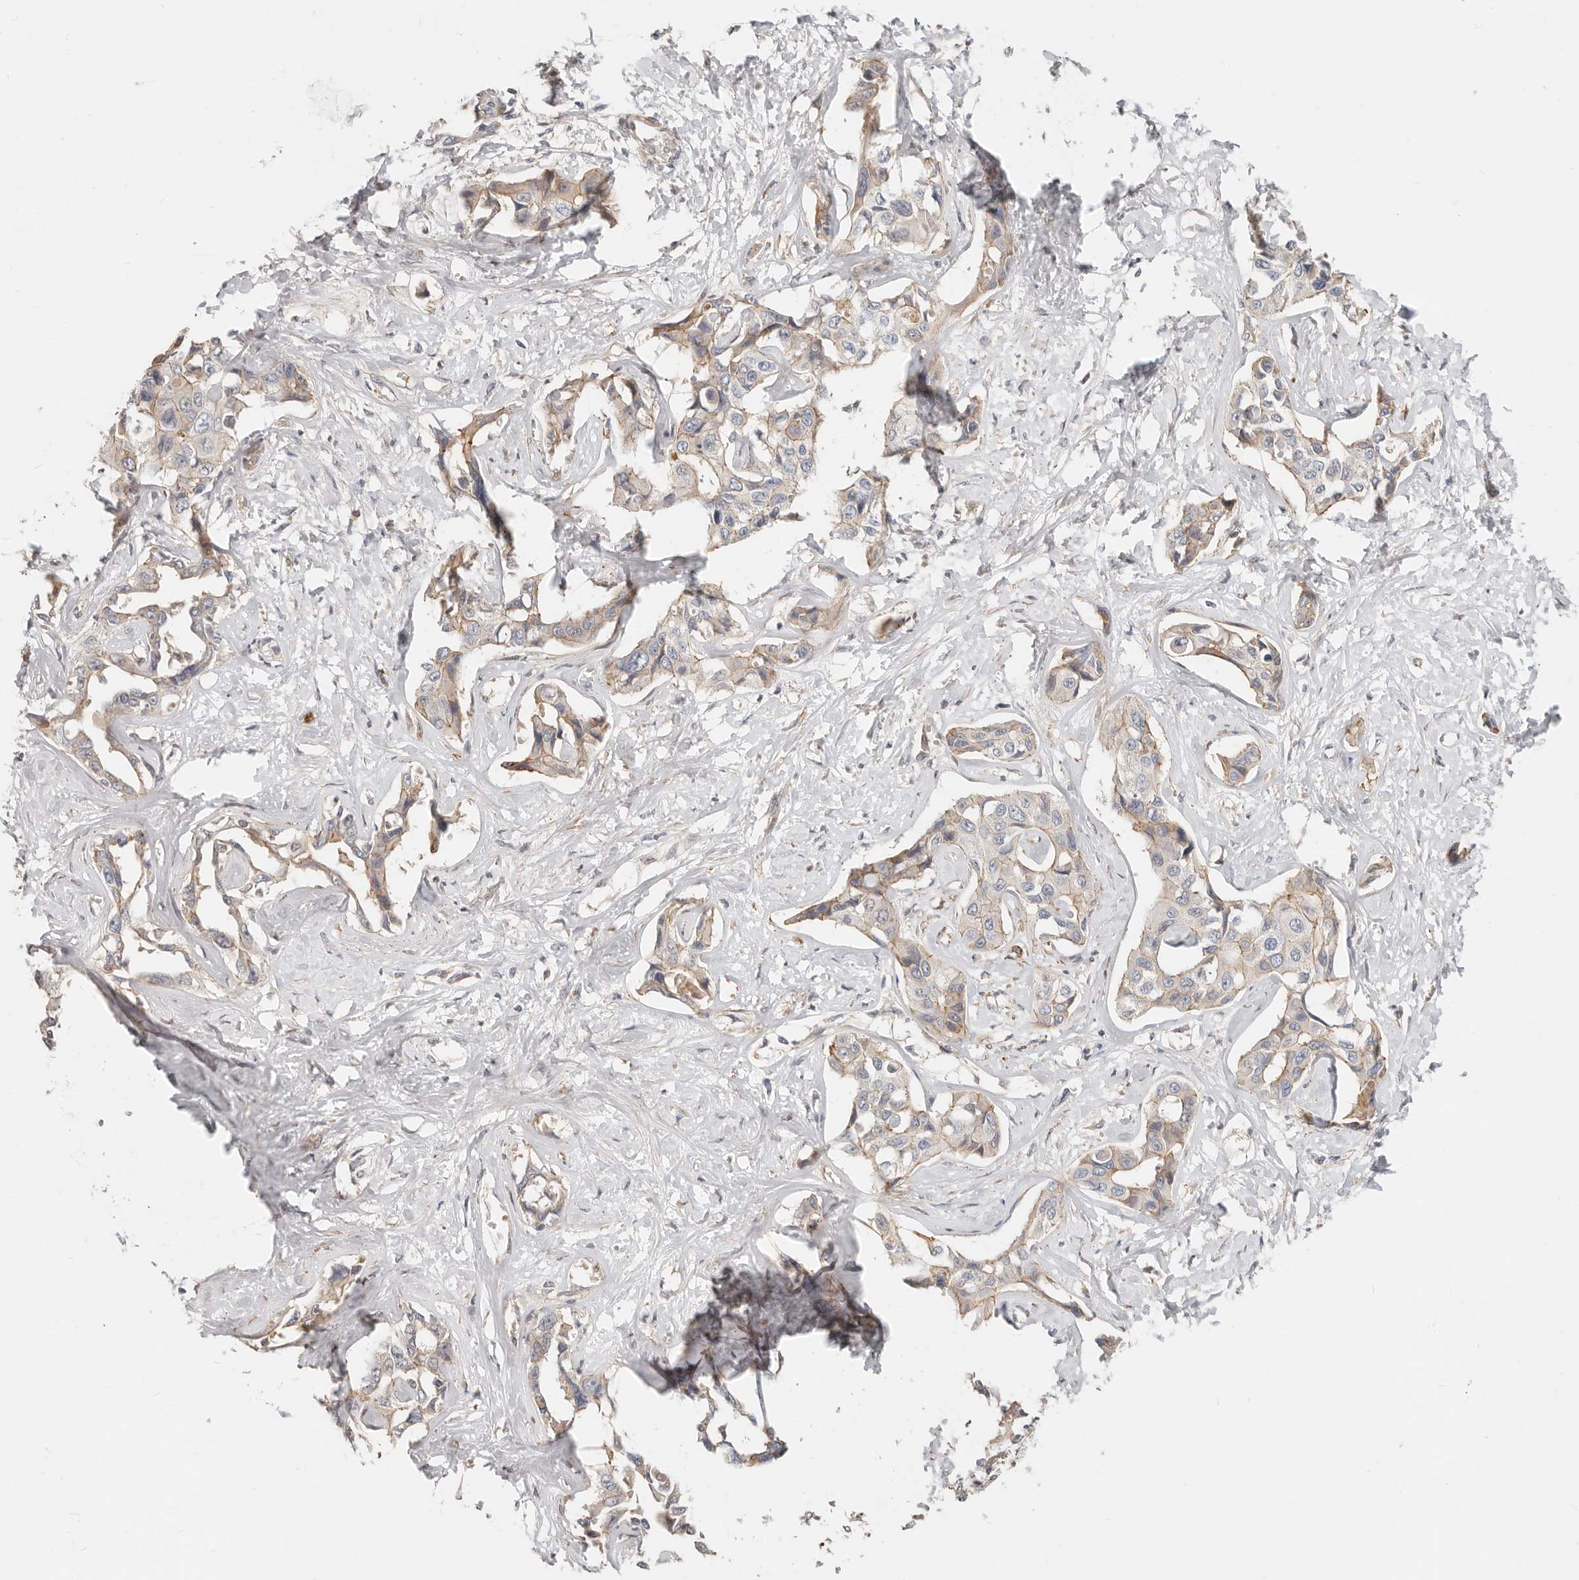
{"staining": {"intensity": "weak", "quantity": "25%-75%", "location": "cytoplasmic/membranous"}, "tissue": "liver cancer", "cell_type": "Tumor cells", "image_type": "cancer", "snomed": [{"axis": "morphology", "description": "Cholangiocarcinoma"}, {"axis": "topography", "description": "Liver"}], "caption": "This micrograph shows immunohistochemistry (IHC) staining of cholangiocarcinoma (liver), with low weak cytoplasmic/membranous staining in about 25%-75% of tumor cells.", "gene": "ZRANB1", "patient": {"sex": "male", "age": 59}}